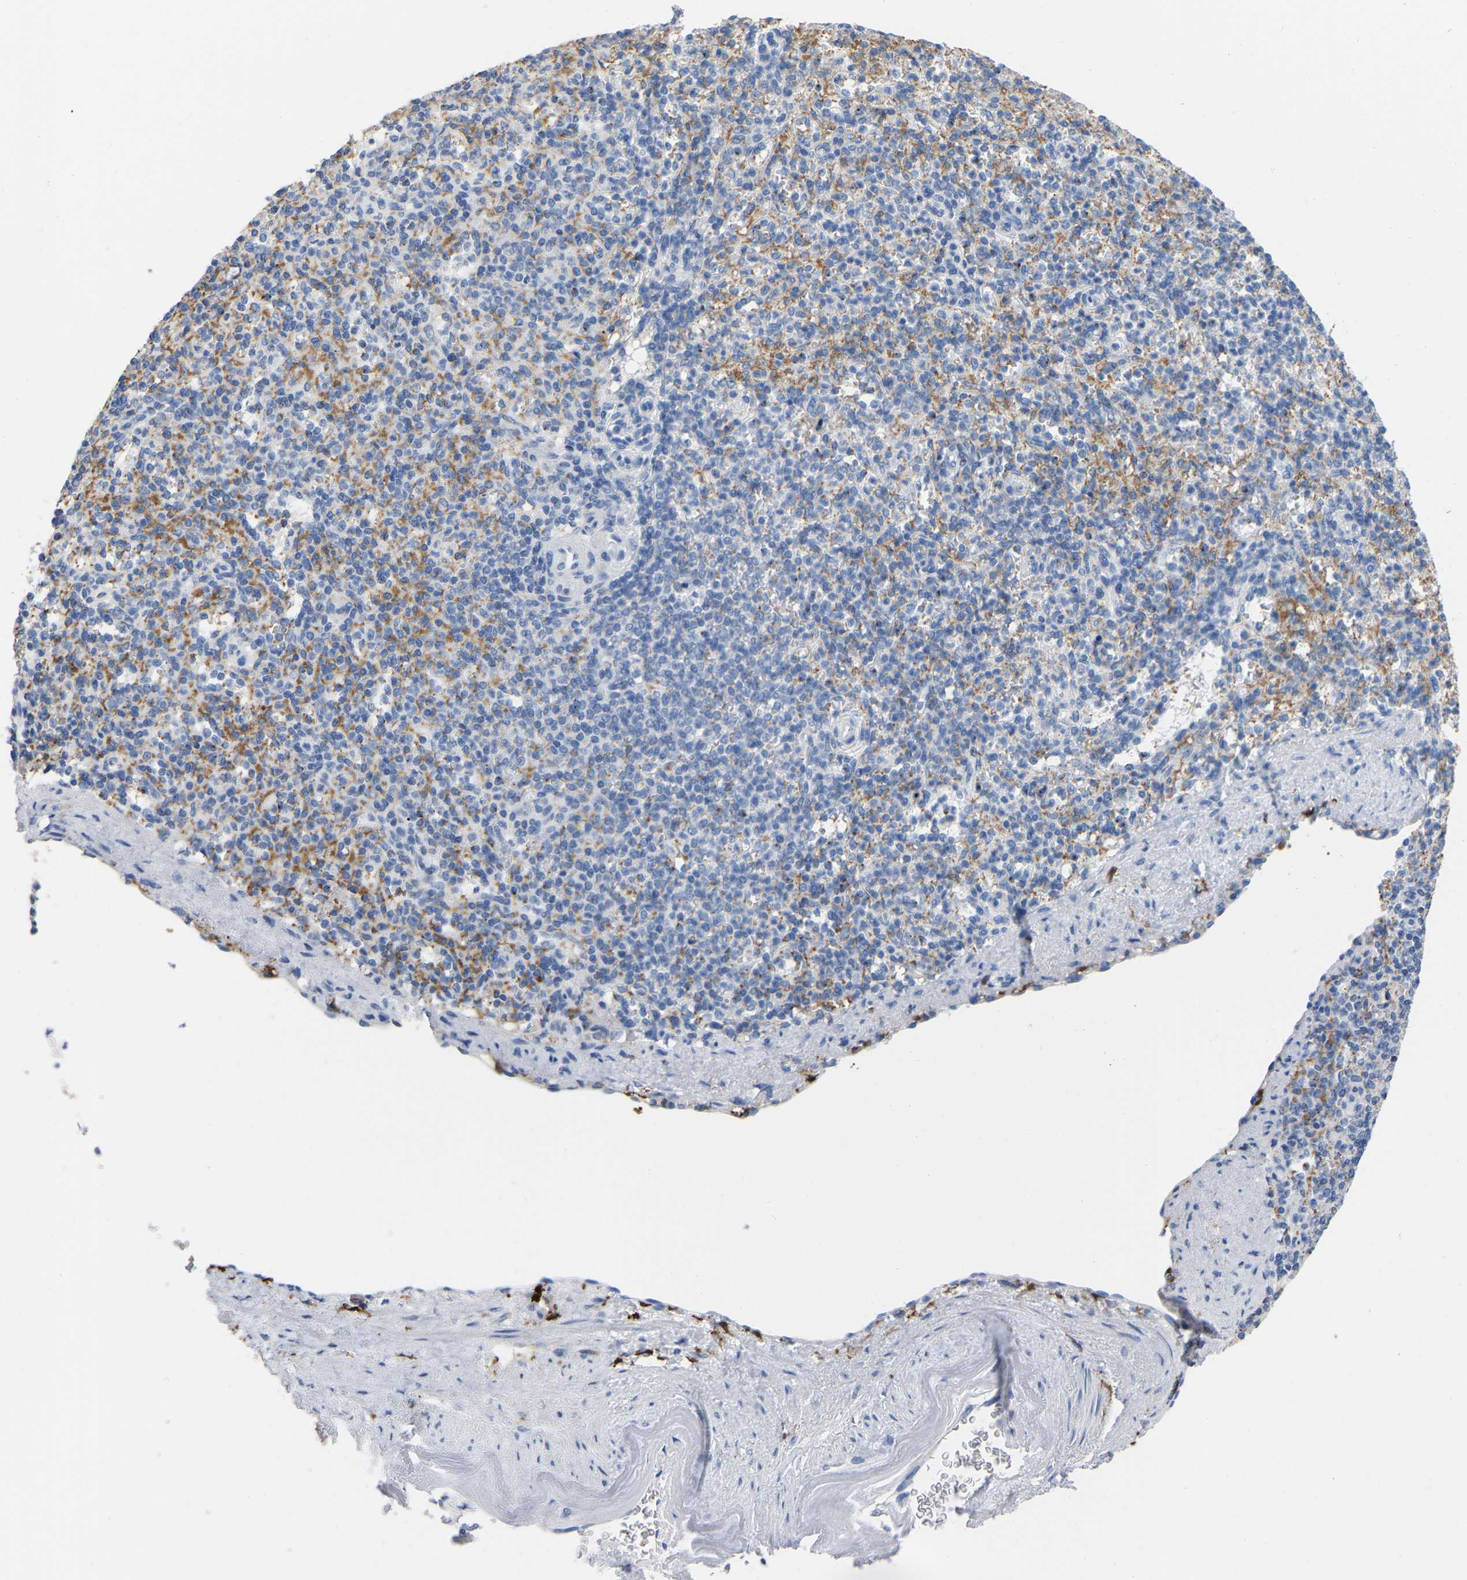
{"staining": {"intensity": "negative", "quantity": "none", "location": "none"}, "tissue": "spleen", "cell_type": "Cells in red pulp", "image_type": "normal", "snomed": [{"axis": "morphology", "description": "Normal tissue, NOS"}, {"axis": "topography", "description": "Spleen"}], "caption": "Immunohistochemistry of benign human spleen demonstrates no expression in cells in red pulp. Nuclei are stained in blue.", "gene": "ULBP2", "patient": {"sex": "female", "age": 74}}